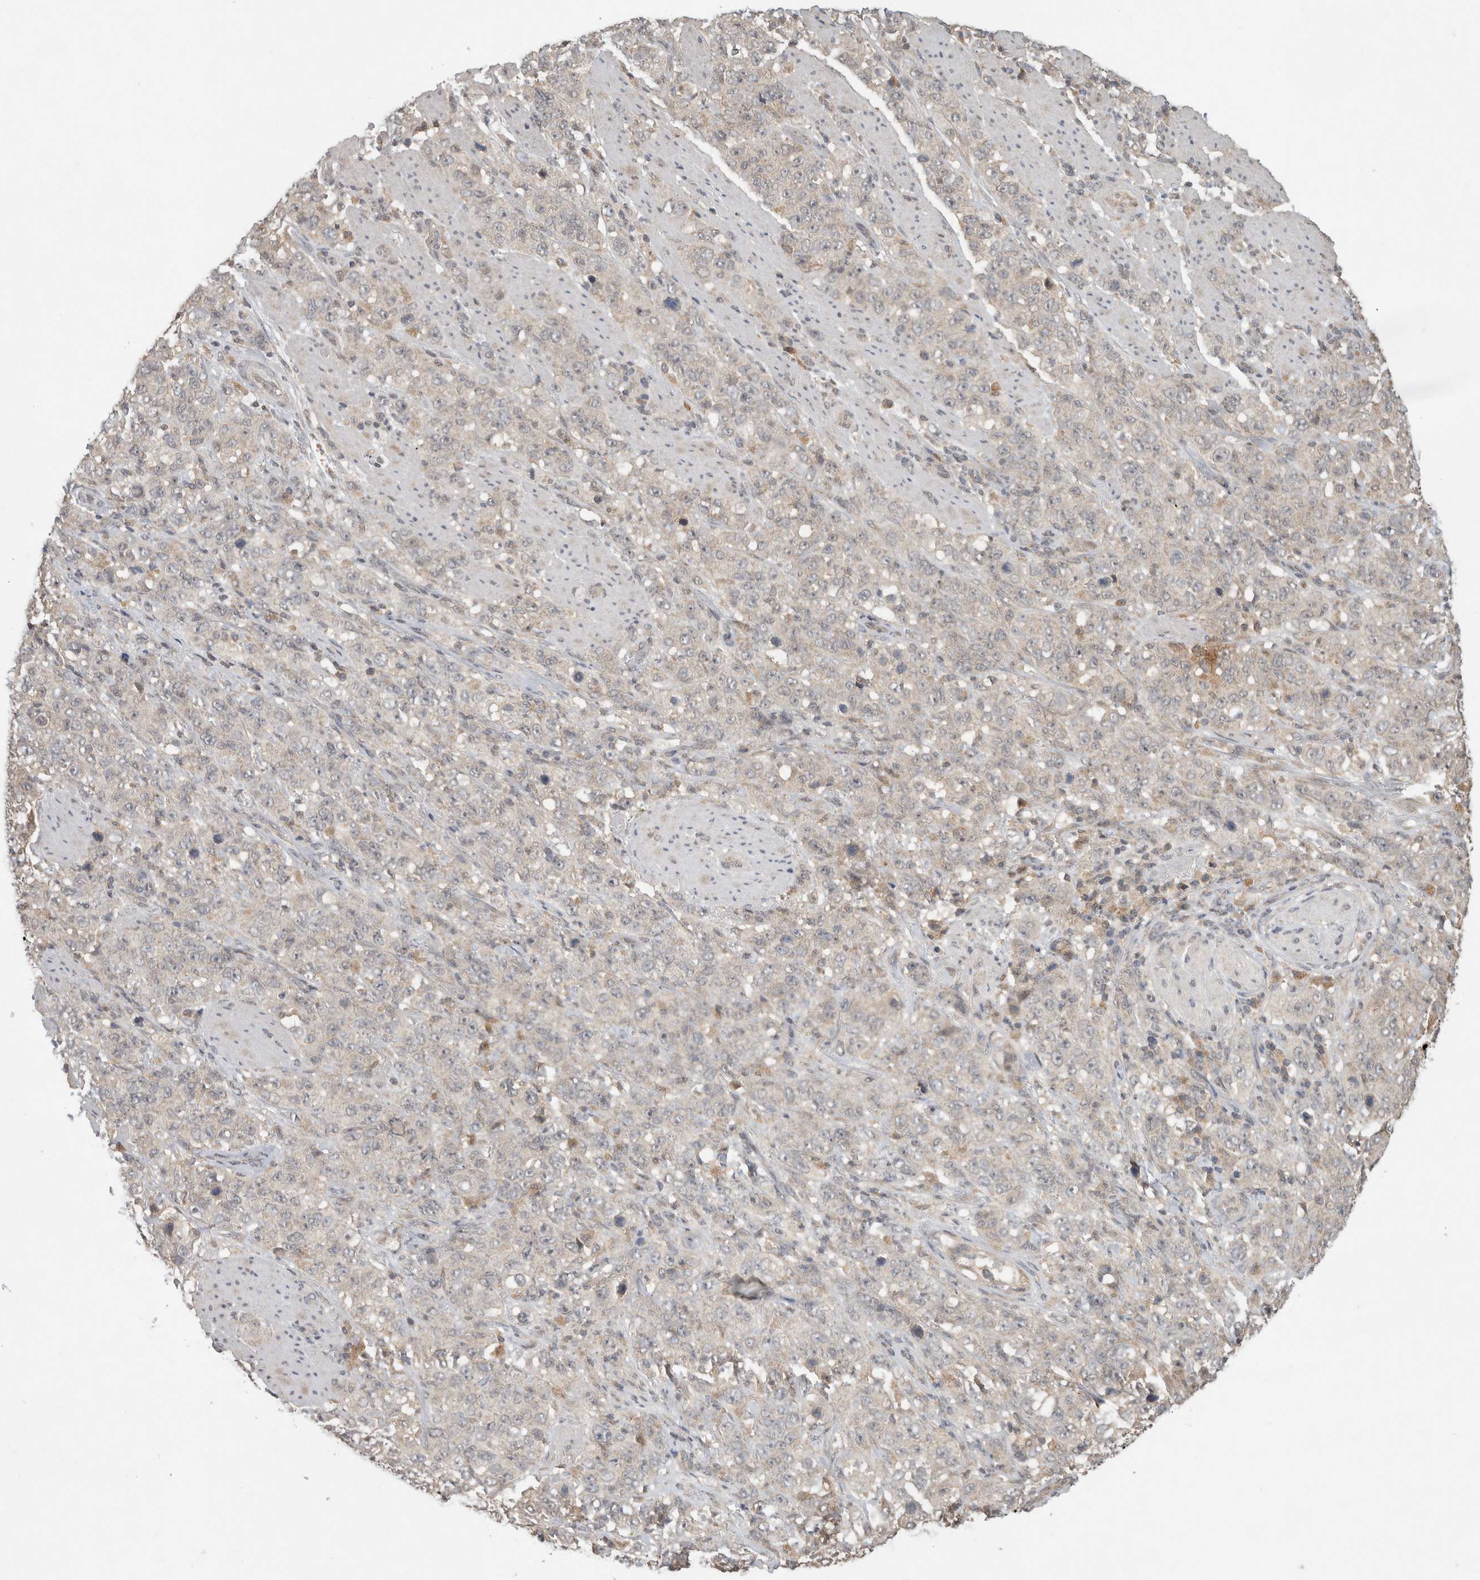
{"staining": {"intensity": "weak", "quantity": "25%-75%", "location": "cytoplasmic/membranous"}, "tissue": "stomach cancer", "cell_type": "Tumor cells", "image_type": "cancer", "snomed": [{"axis": "morphology", "description": "Adenocarcinoma, NOS"}, {"axis": "topography", "description": "Stomach"}], "caption": "A brown stain shows weak cytoplasmic/membranous staining of a protein in human stomach cancer (adenocarcinoma) tumor cells.", "gene": "LOXL2", "patient": {"sex": "male", "age": 48}}